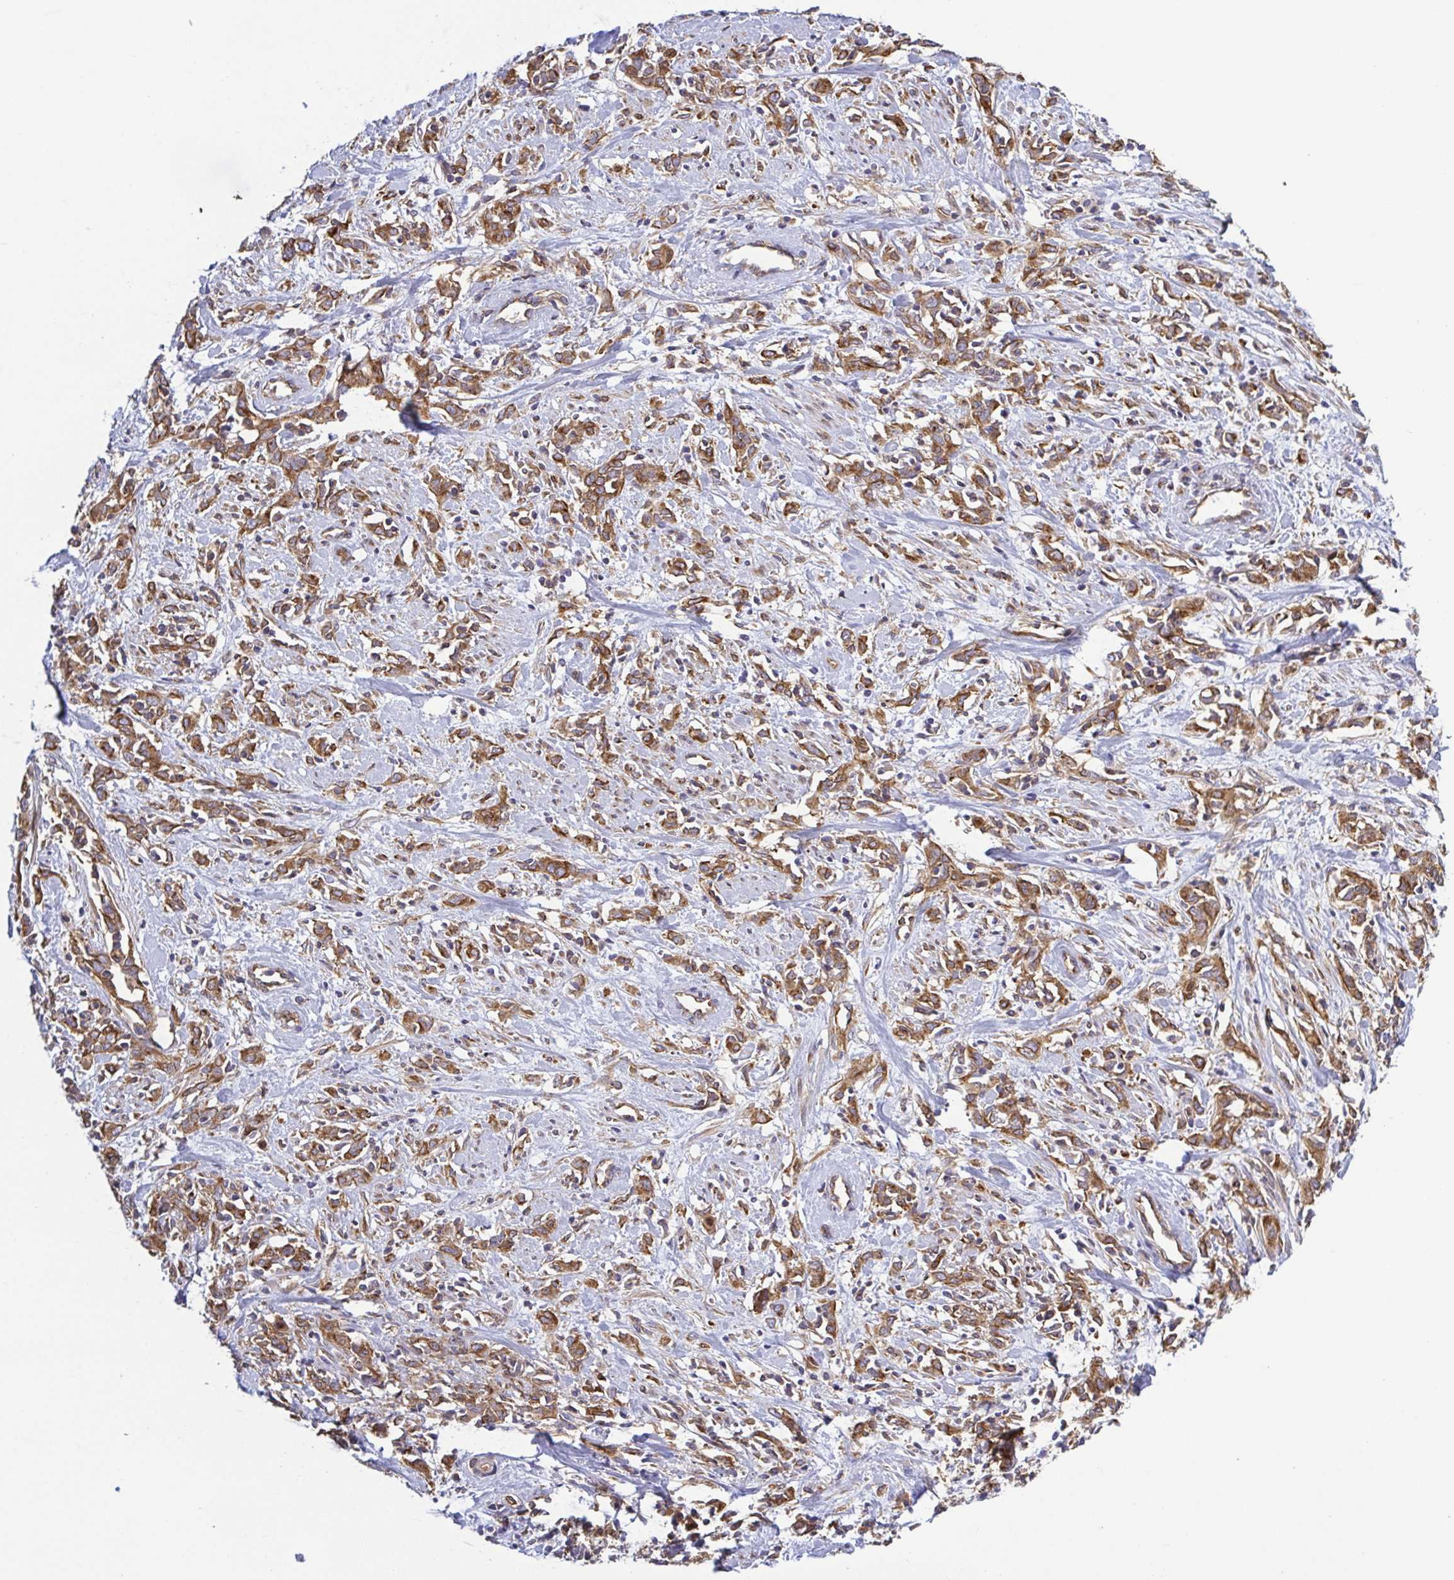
{"staining": {"intensity": "moderate", "quantity": ">75%", "location": "cytoplasmic/membranous"}, "tissue": "cervical cancer", "cell_type": "Tumor cells", "image_type": "cancer", "snomed": [{"axis": "morphology", "description": "Adenocarcinoma, NOS"}, {"axis": "topography", "description": "Cervix"}], "caption": "Immunohistochemical staining of cervical cancer (adenocarcinoma) demonstrates medium levels of moderate cytoplasmic/membranous protein expression in about >75% of tumor cells.", "gene": "KIF5B", "patient": {"sex": "female", "age": 40}}